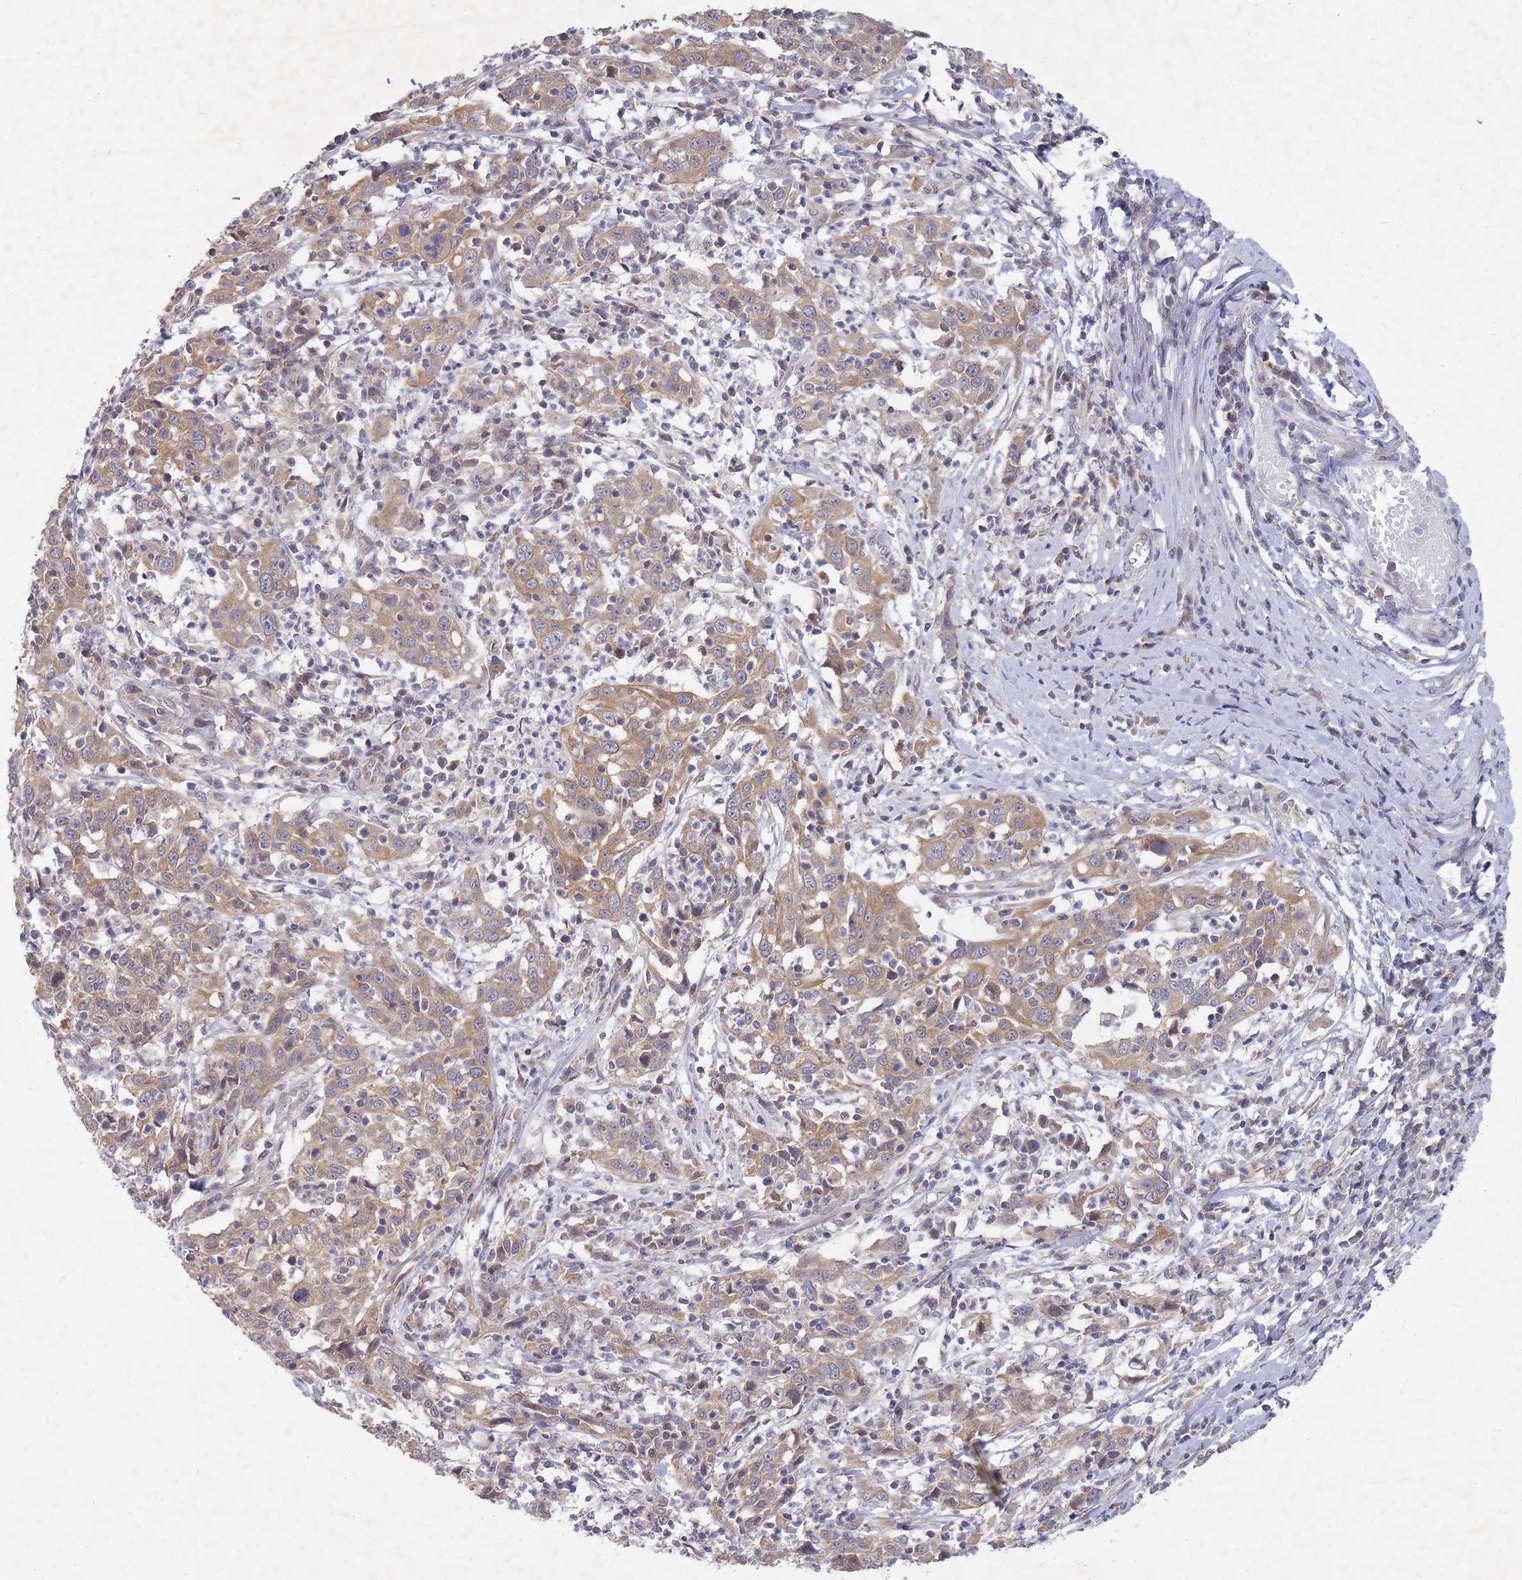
{"staining": {"intensity": "moderate", "quantity": ">75%", "location": "cytoplasmic/membranous"}, "tissue": "cervical cancer", "cell_type": "Tumor cells", "image_type": "cancer", "snomed": [{"axis": "morphology", "description": "Squamous cell carcinoma, NOS"}, {"axis": "topography", "description": "Cervix"}], "caption": "Squamous cell carcinoma (cervical) stained for a protein shows moderate cytoplasmic/membranous positivity in tumor cells.", "gene": "SLC35F5", "patient": {"sex": "female", "age": 46}}